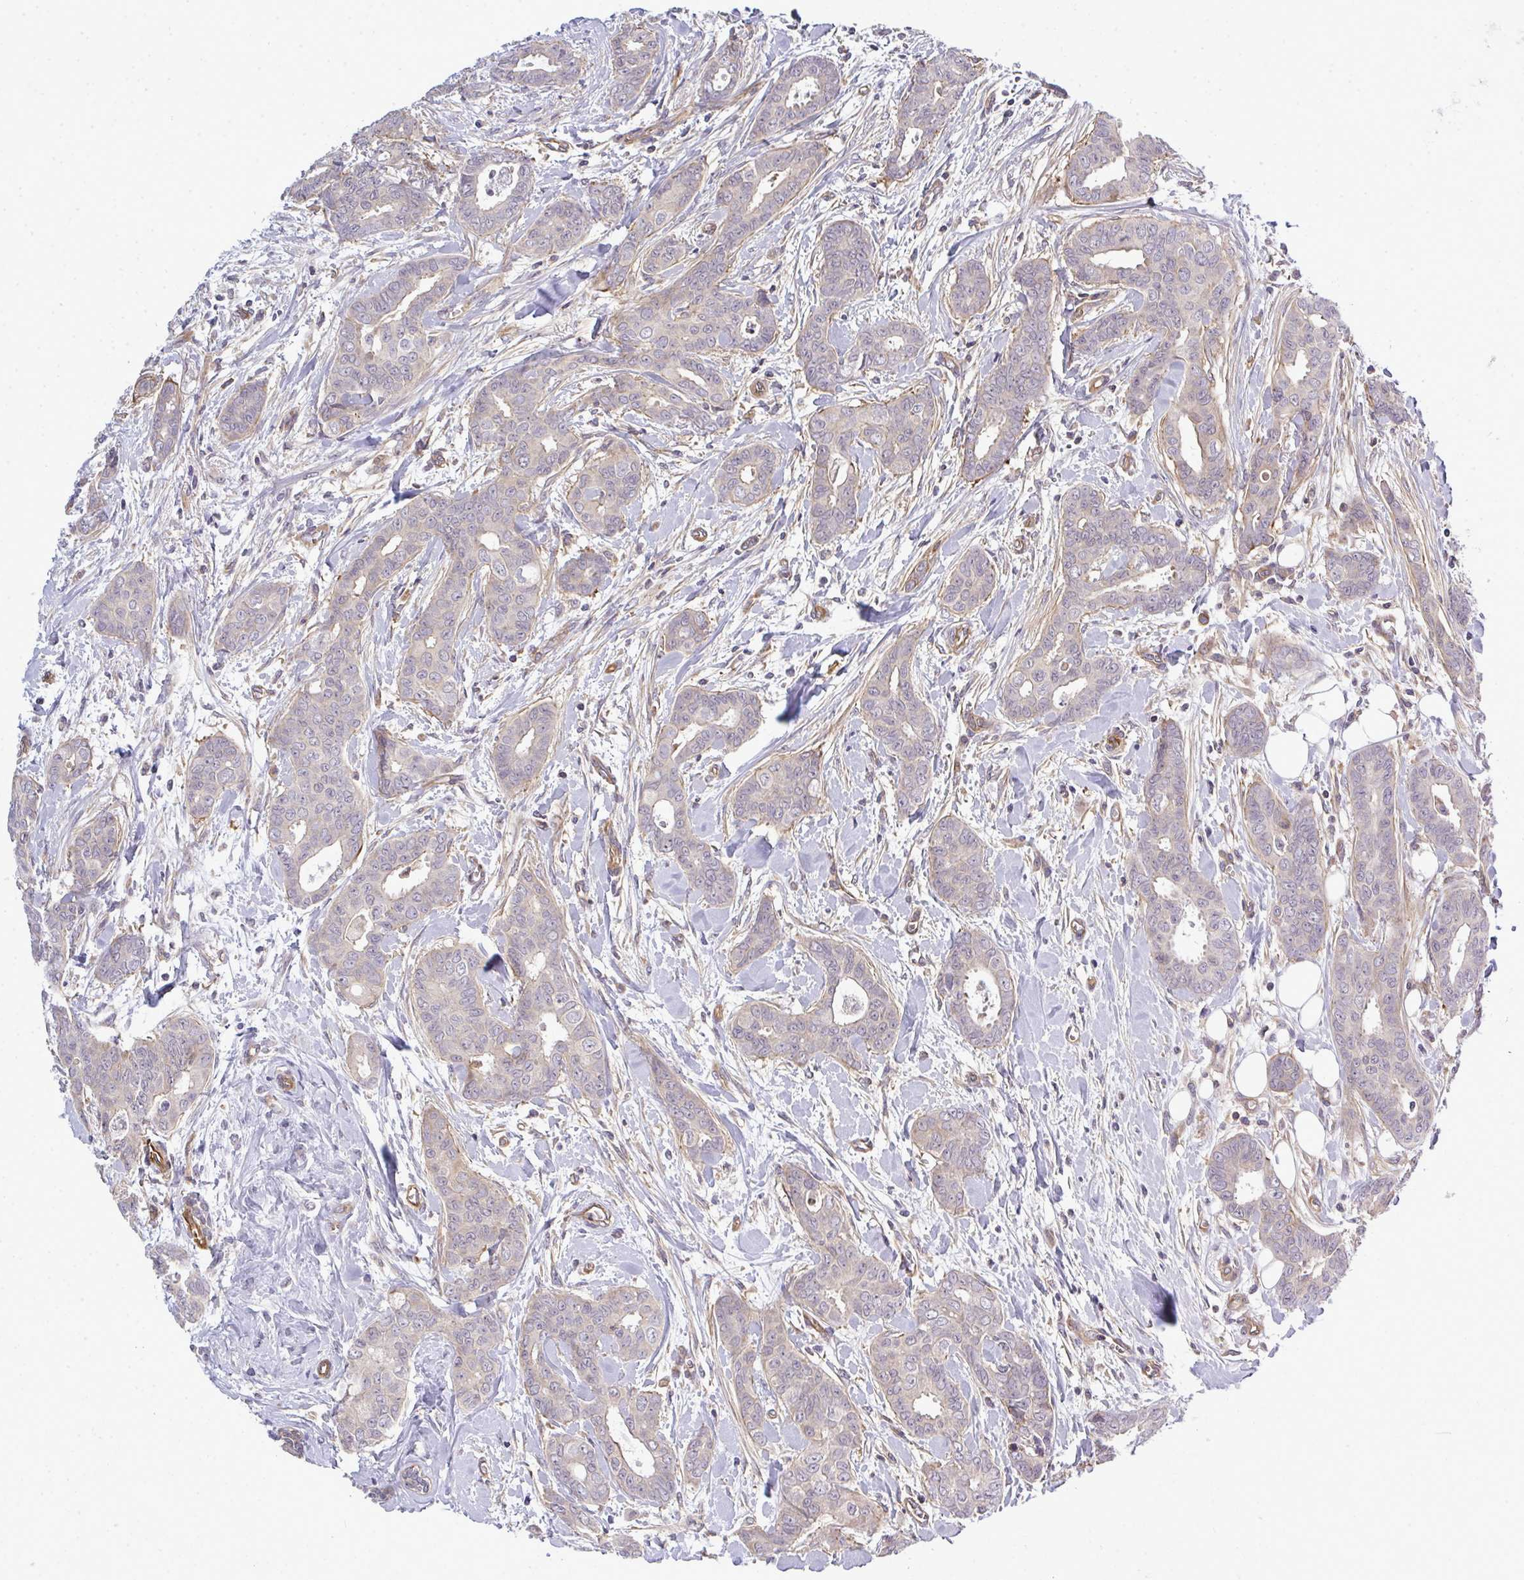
{"staining": {"intensity": "weak", "quantity": "<25%", "location": "cytoplasmic/membranous"}, "tissue": "breast cancer", "cell_type": "Tumor cells", "image_type": "cancer", "snomed": [{"axis": "morphology", "description": "Duct carcinoma"}, {"axis": "topography", "description": "Breast"}], "caption": "Breast cancer (intraductal carcinoma) was stained to show a protein in brown. There is no significant staining in tumor cells.", "gene": "FUT10", "patient": {"sex": "female", "age": 45}}